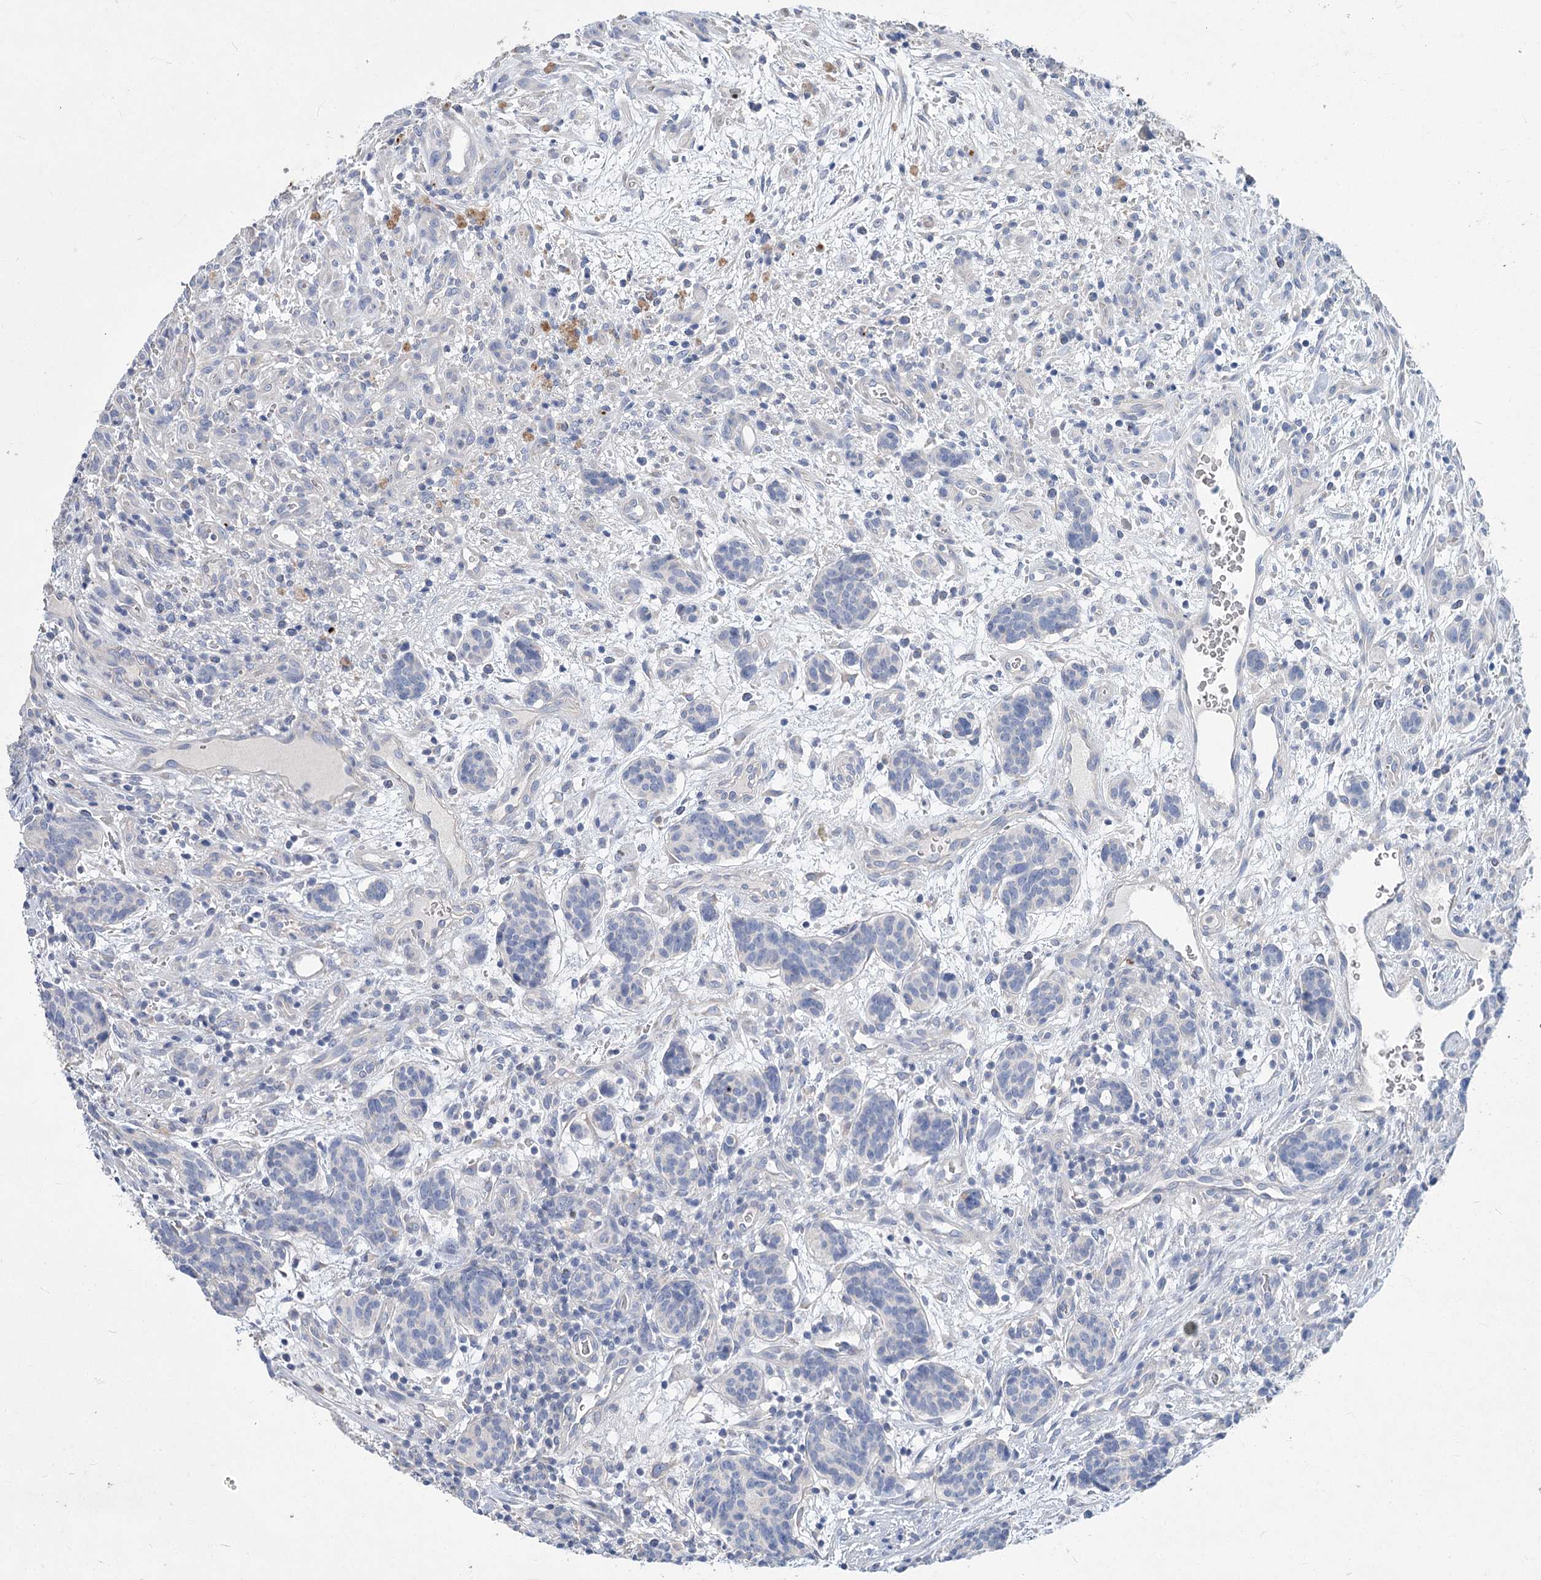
{"staining": {"intensity": "negative", "quantity": "none", "location": "none"}, "tissue": "carcinoid", "cell_type": "Tumor cells", "image_type": "cancer", "snomed": [{"axis": "morphology", "description": "Carcinoid, malignant, NOS"}, {"axis": "topography", "description": "Lung"}], "caption": "Tumor cells are negative for protein expression in human carcinoid.", "gene": "SLC9A3", "patient": {"sex": "female", "age": 46}}